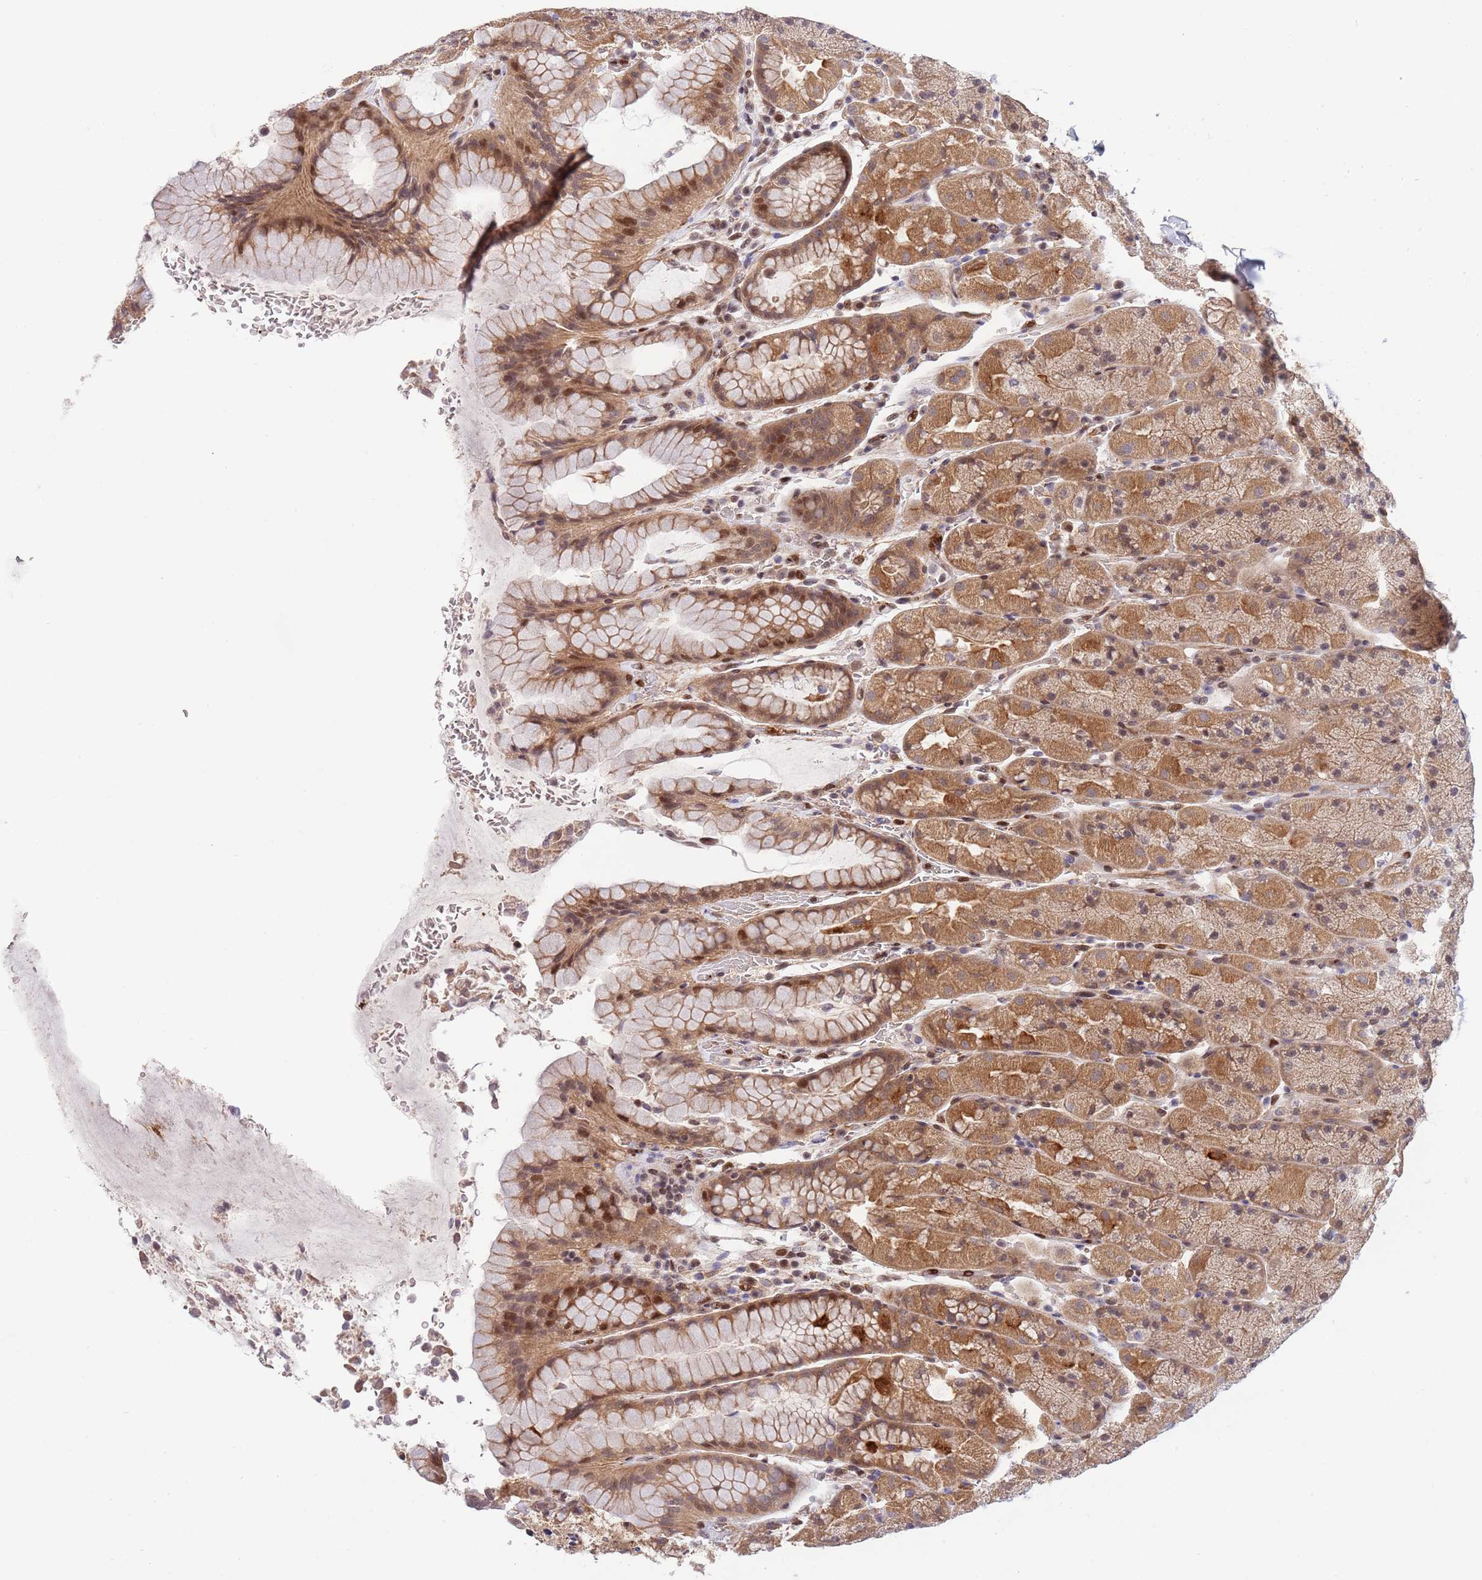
{"staining": {"intensity": "moderate", "quantity": ">75%", "location": "cytoplasmic/membranous,nuclear"}, "tissue": "stomach", "cell_type": "Glandular cells", "image_type": "normal", "snomed": [{"axis": "morphology", "description": "Normal tissue, NOS"}, {"axis": "topography", "description": "Stomach, upper"}, {"axis": "topography", "description": "Stomach, lower"}], "caption": "A brown stain shows moderate cytoplasmic/membranous,nuclear expression of a protein in glandular cells of unremarkable stomach.", "gene": "TBX10", "patient": {"sex": "male", "age": 67}}